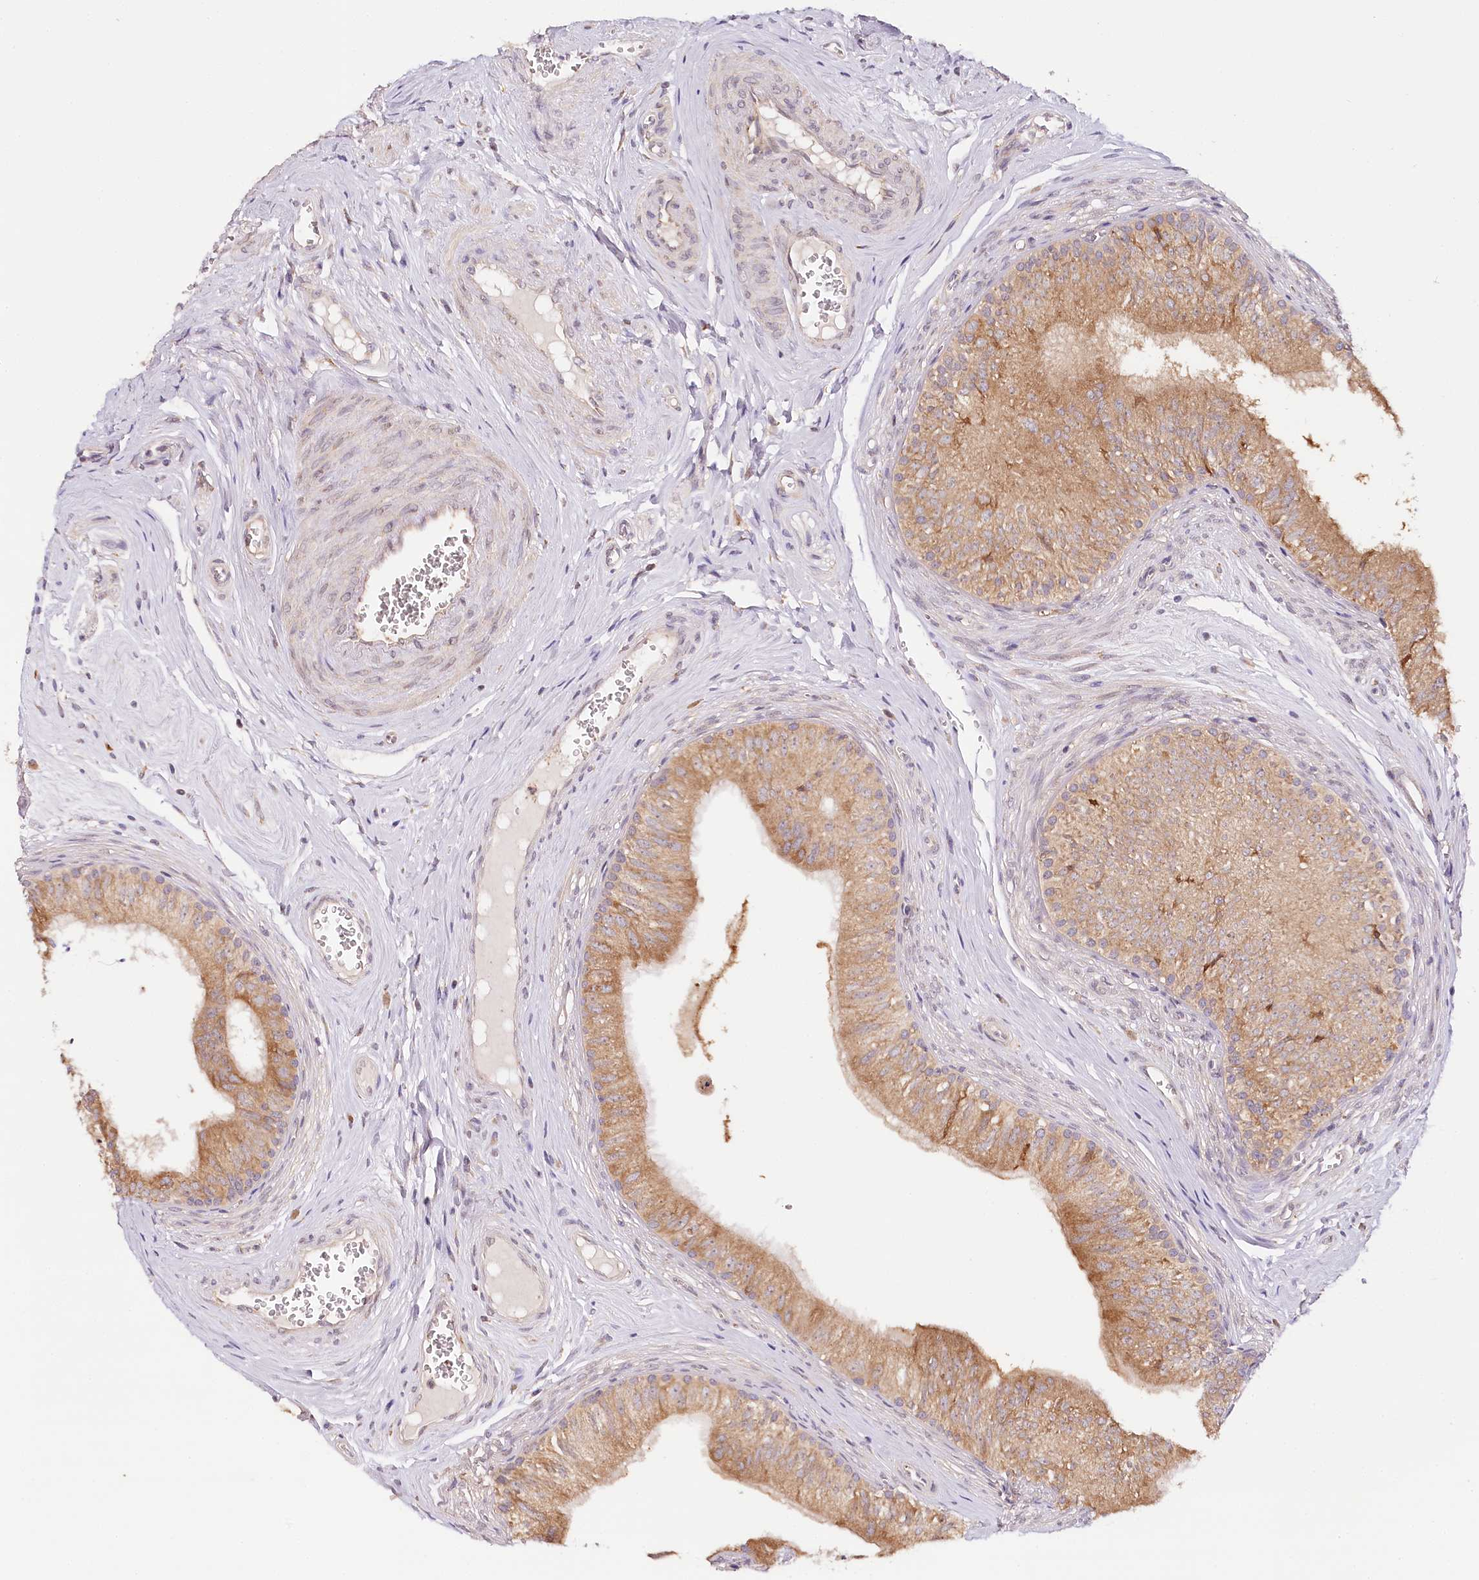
{"staining": {"intensity": "moderate", "quantity": ">75%", "location": "cytoplasmic/membranous"}, "tissue": "epididymis", "cell_type": "Glandular cells", "image_type": "normal", "snomed": [{"axis": "morphology", "description": "Normal tissue, NOS"}, {"axis": "topography", "description": "Epididymis"}], "caption": "Moderate cytoplasmic/membranous staining is identified in approximately >75% of glandular cells in benign epididymis. (Brightfield microscopy of DAB IHC at high magnification).", "gene": "VEGFA", "patient": {"sex": "male", "age": 46}}